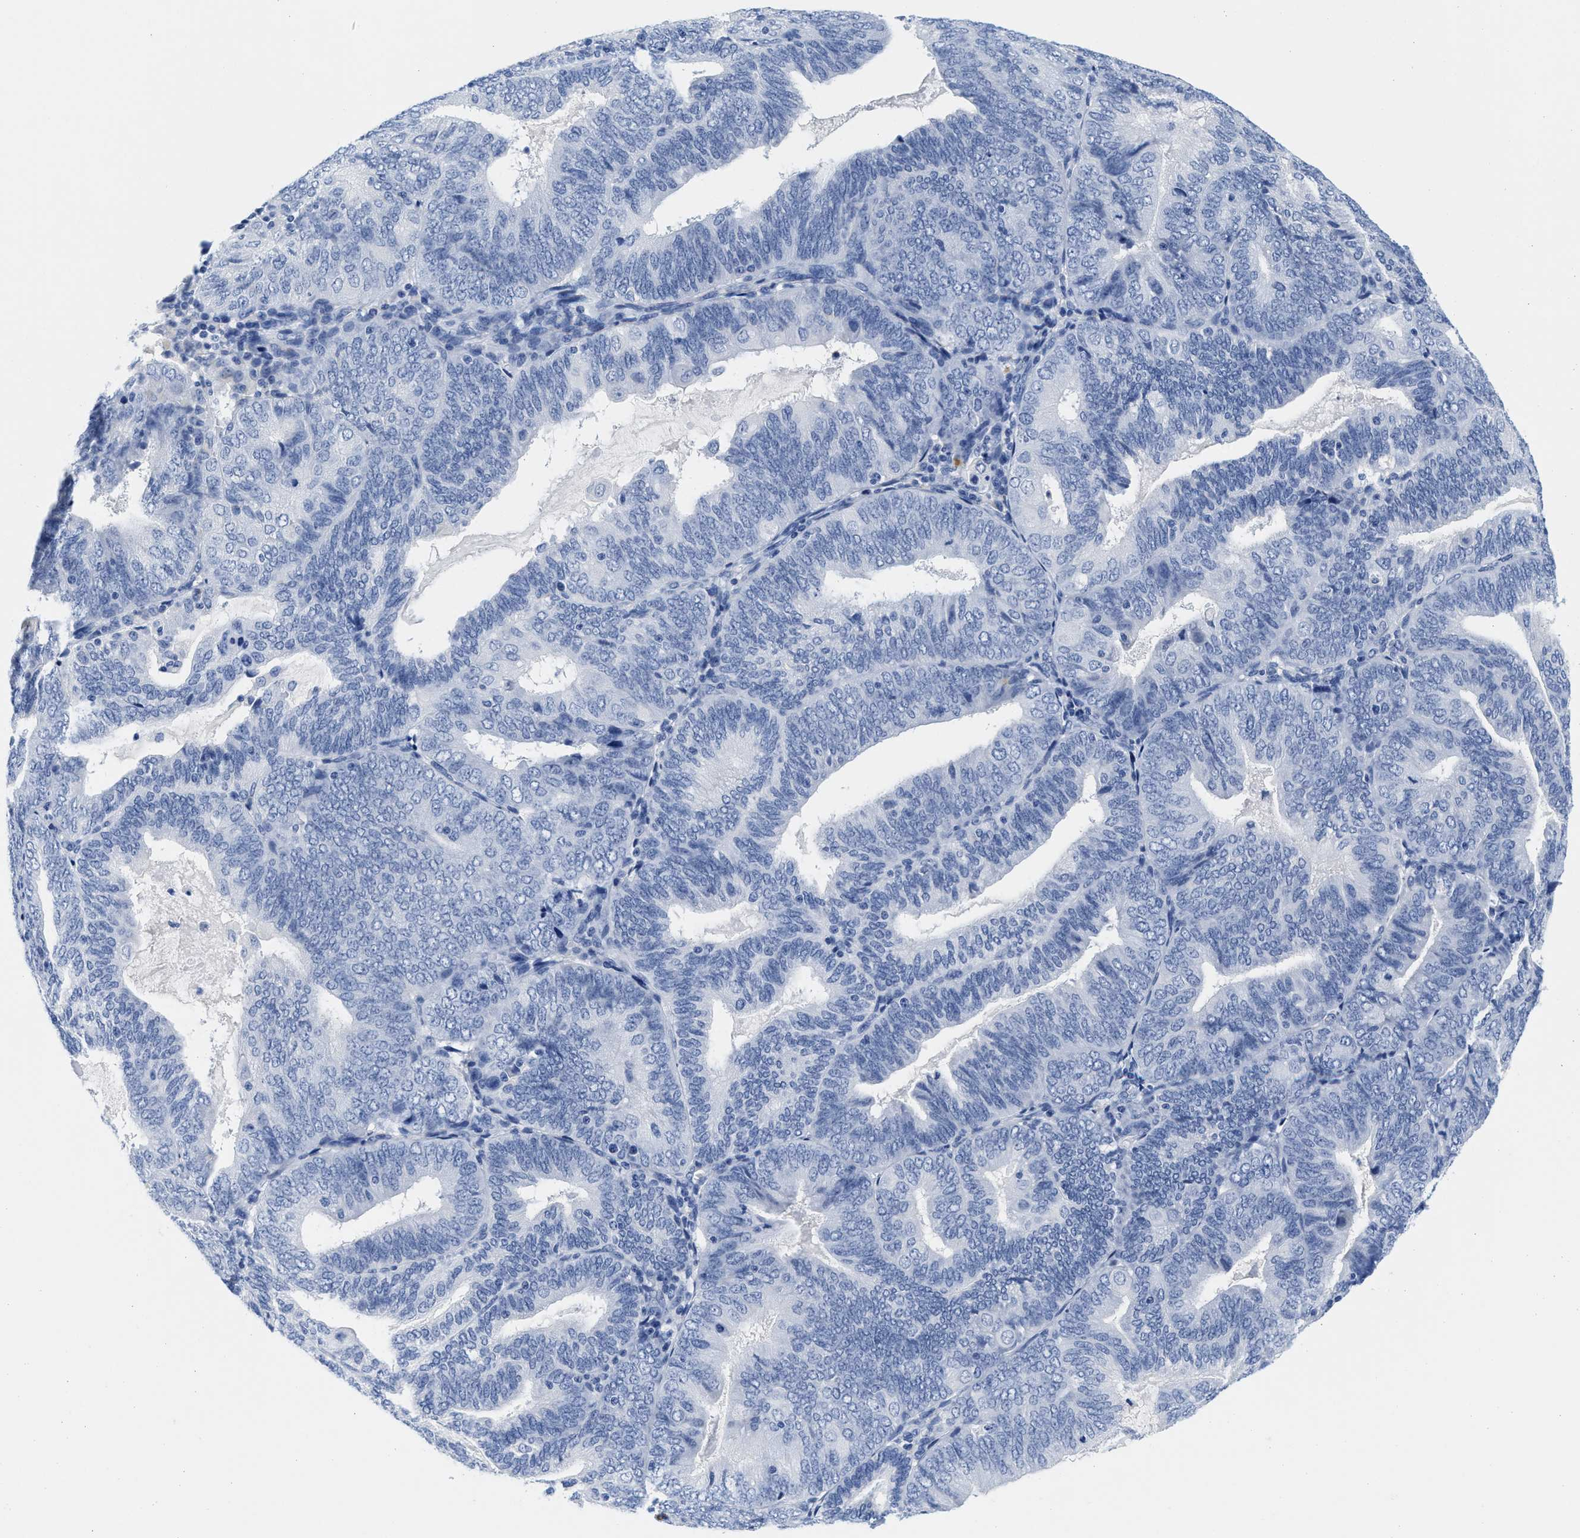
{"staining": {"intensity": "negative", "quantity": "none", "location": "none"}, "tissue": "endometrial cancer", "cell_type": "Tumor cells", "image_type": "cancer", "snomed": [{"axis": "morphology", "description": "Adenocarcinoma, NOS"}, {"axis": "topography", "description": "Endometrium"}], "caption": "Tumor cells are negative for brown protein staining in adenocarcinoma (endometrial).", "gene": "TTC3", "patient": {"sex": "female", "age": 81}}